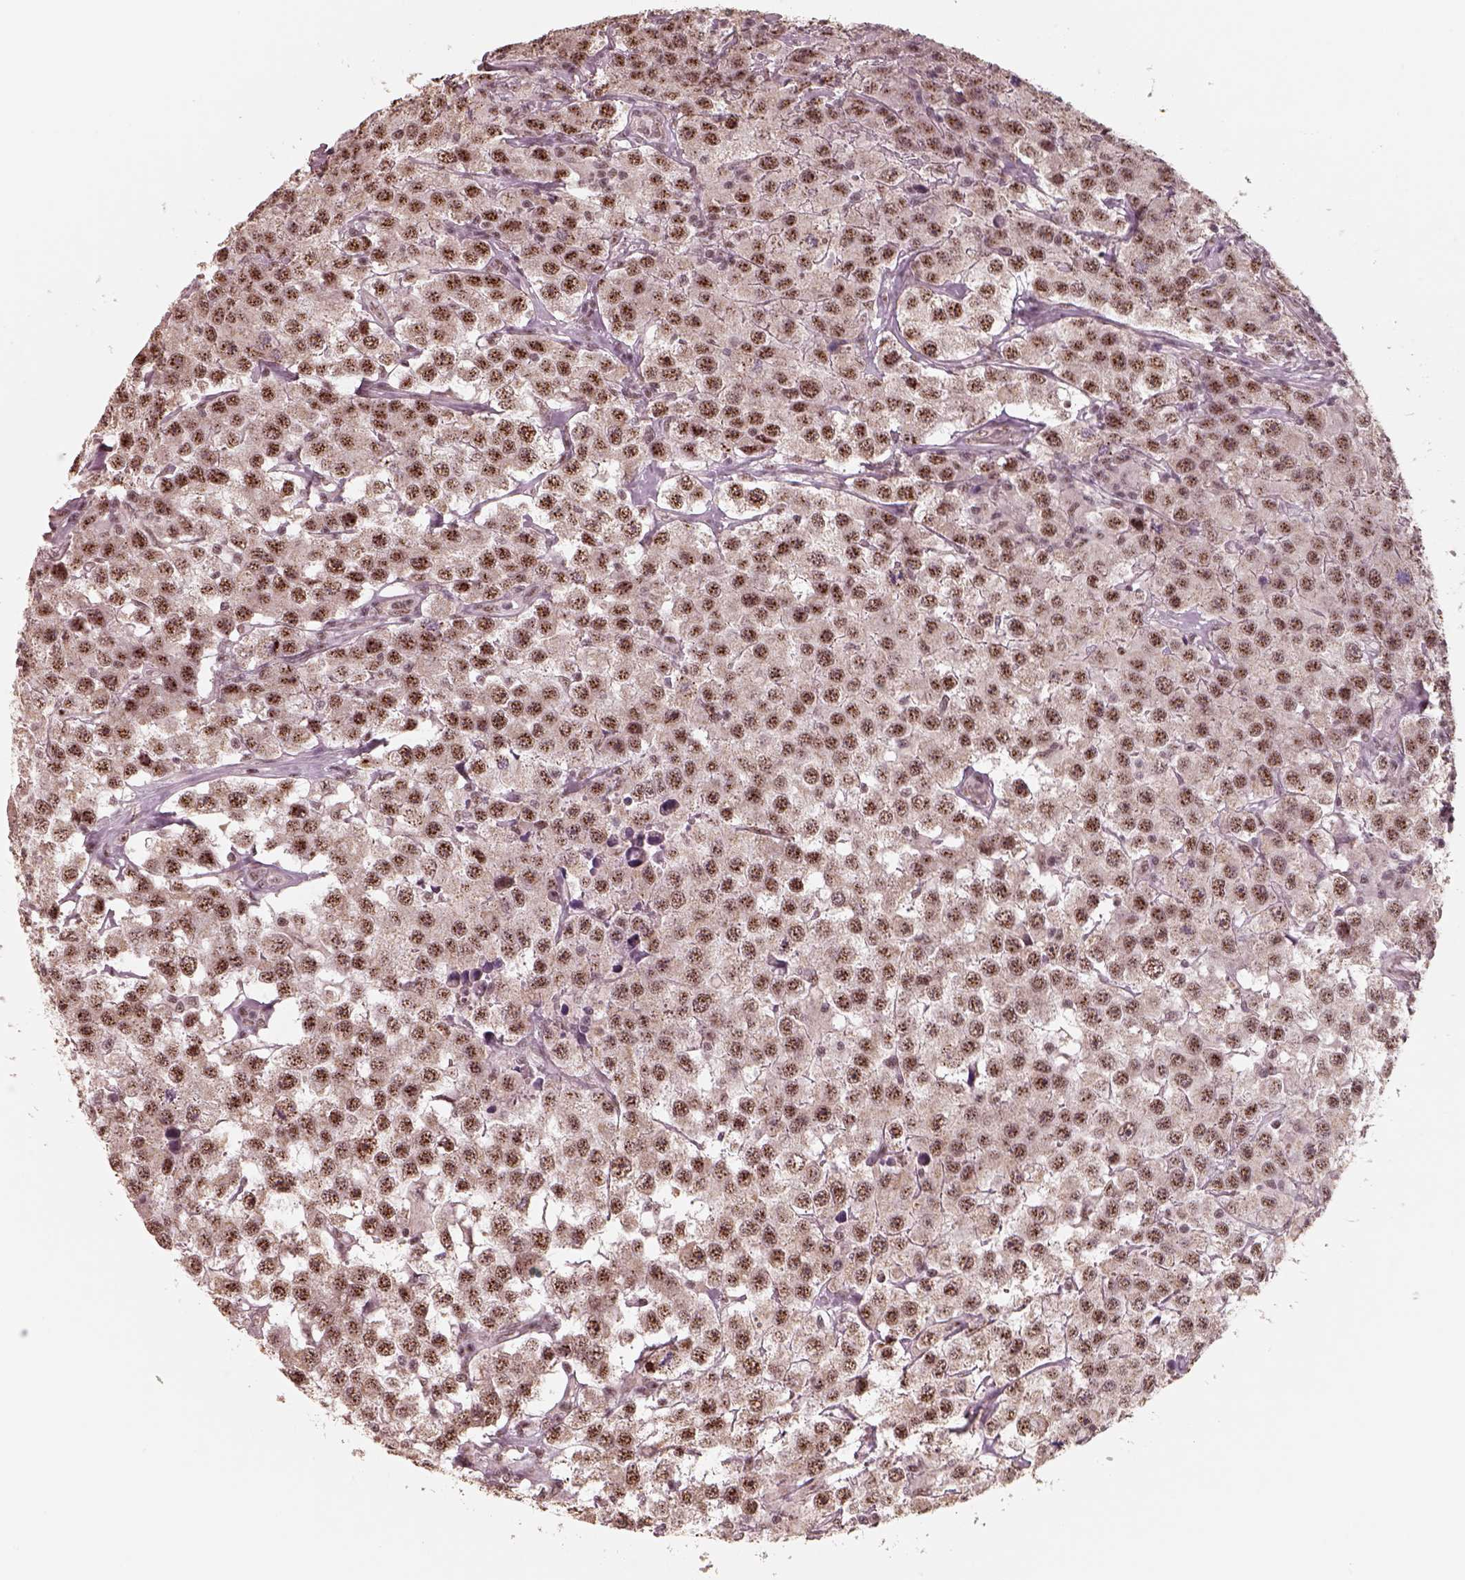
{"staining": {"intensity": "moderate", "quantity": ">75%", "location": "nuclear"}, "tissue": "testis cancer", "cell_type": "Tumor cells", "image_type": "cancer", "snomed": [{"axis": "morphology", "description": "Seminoma, NOS"}, {"axis": "topography", "description": "Testis"}], "caption": "Immunohistochemistry (IHC) staining of seminoma (testis), which exhibits medium levels of moderate nuclear positivity in approximately >75% of tumor cells indicating moderate nuclear protein positivity. The staining was performed using DAB (3,3'-diaminobenzidine) (brown) for protein detection and nuclei were counterstained in hematoxylin (blue).", "gene": "ATXN7L3", "patient": {"sex": "male", "age": 52}}